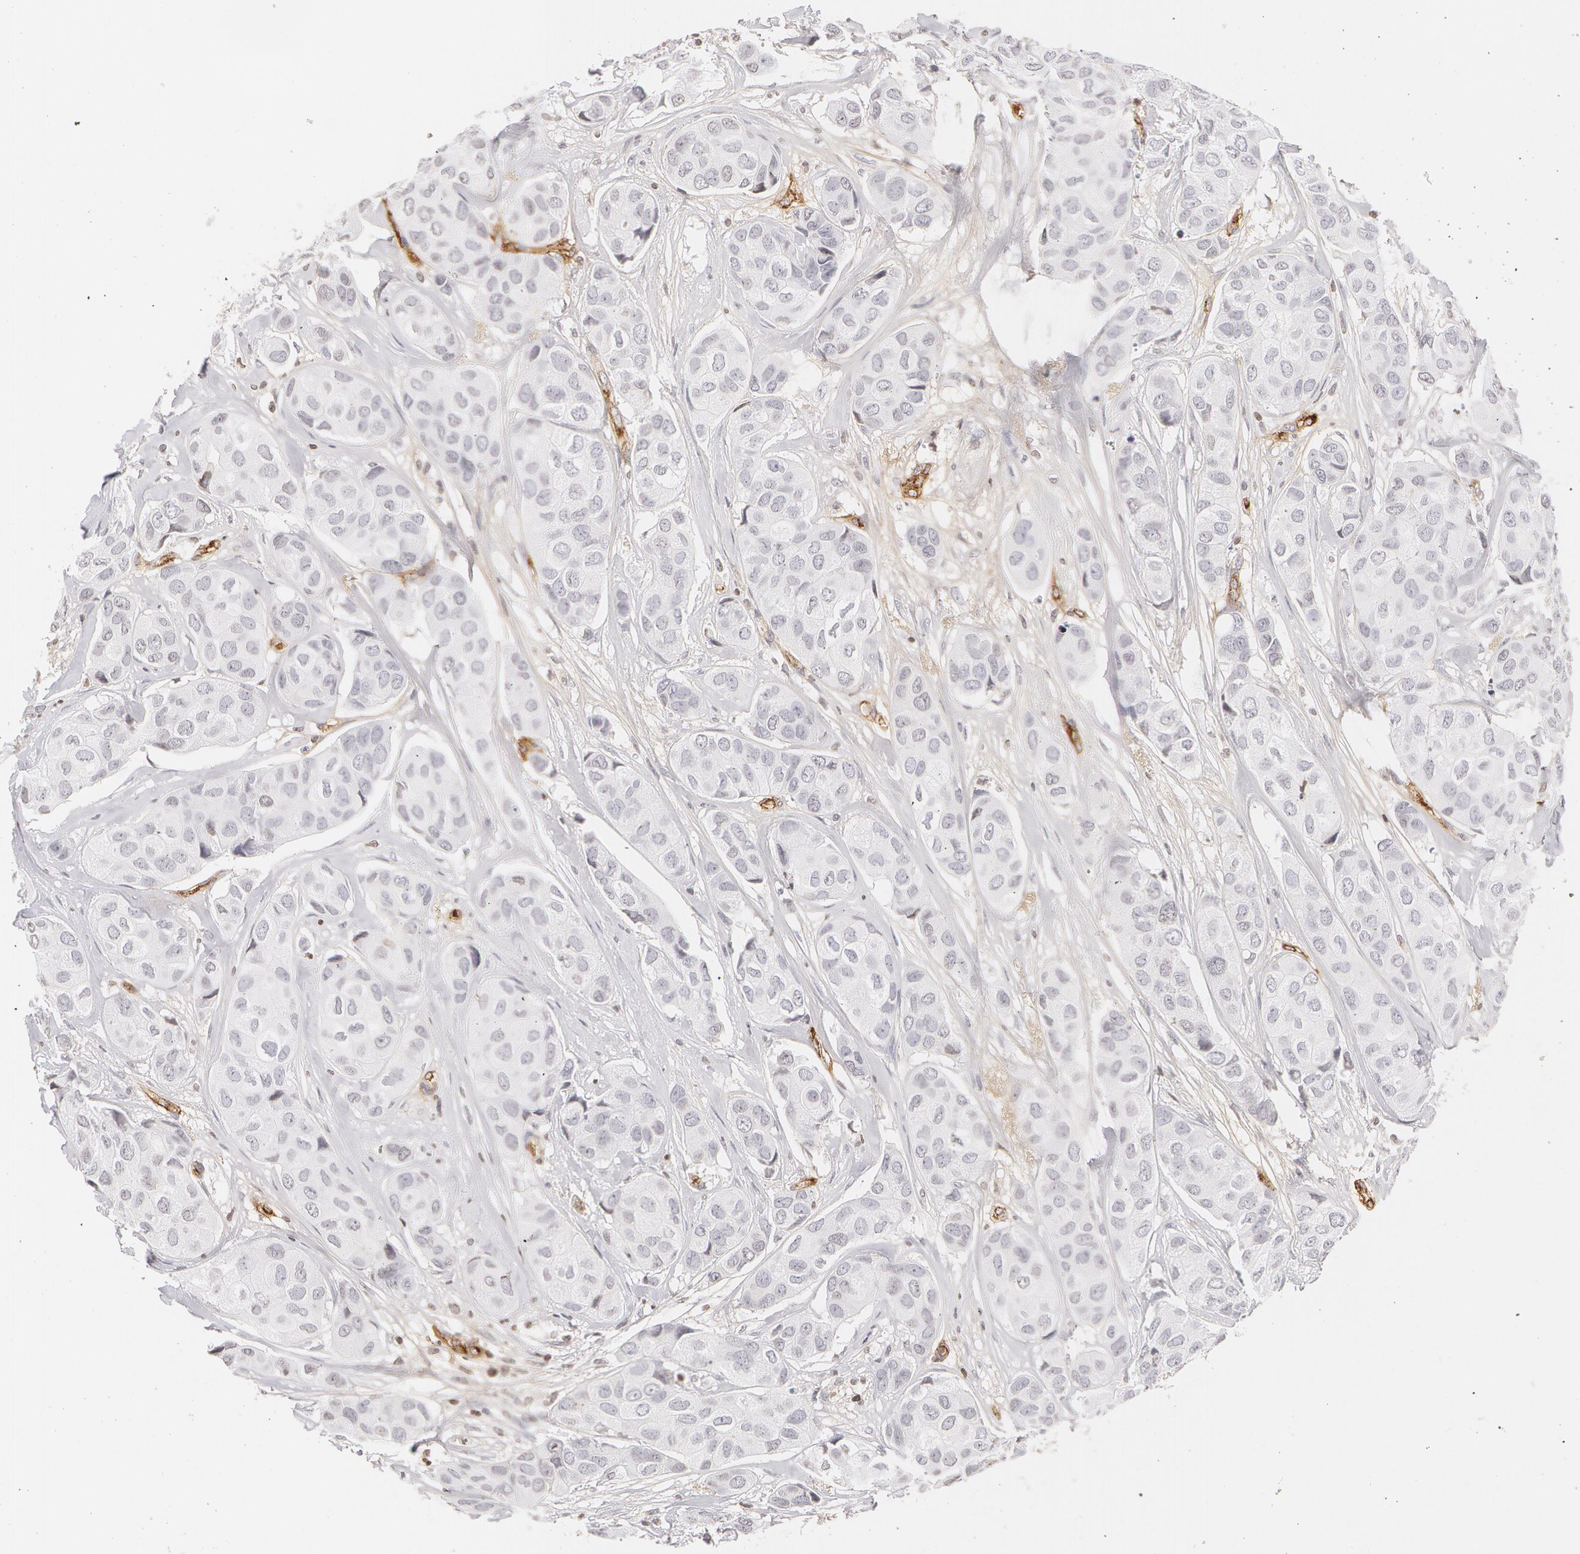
{"staining": {"intensity": "negative", "quantity": "none", "location": "none"}, "tissue": "breast cancer", "cell_type": "Tumor cells", "image_type": "cancer", "snomed": [{"axis": "morphology", "description": "Duct carcinoma"}, {"axis": "topography", "description": "Breast"}], "caption": "A histopathology image of breast cancer stained for a protein exhibits no brown staining in tumor cells.", "gene": "VWF", "patient": {"sex": "female", "age": 68}}